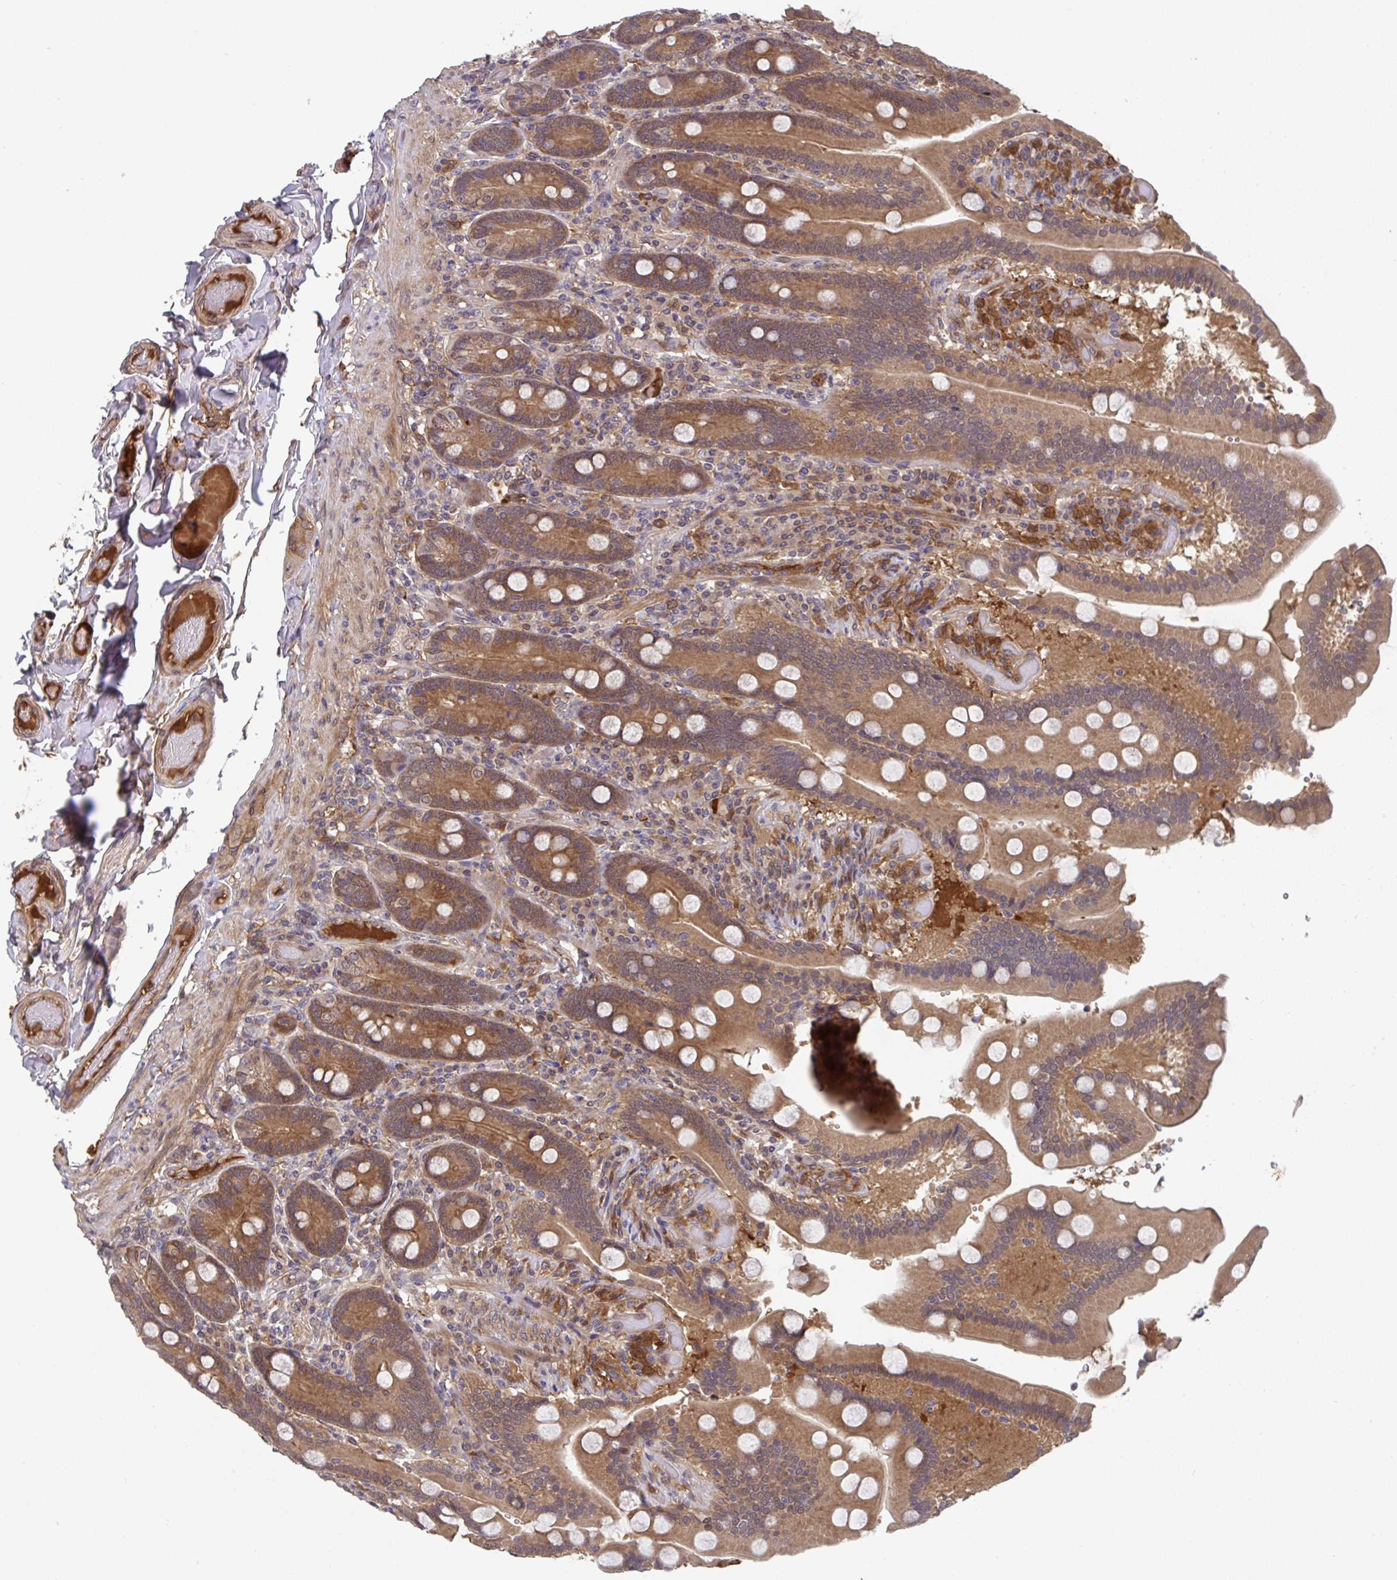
{"staining": {"intensity": "moderate", "quantity": ">75%", "location": "cytoplasmic/membranous"}, "tissue": "duodenum", "cell_type": "Glandular cells", "image_type": "normal", "snomed": [{"axis": "morphology", "description": "Normal tissue, NOS"}, {"axis": "topography", "description": "Duodenum"}], "caption": "Glandular cells demonstrate medium levels of moderate cytoplasmic/membranous staining in approximately >75% of cells in unremarkable duodenum. Using DAB (brown) and hematoxylin (blue) stains, captured at high magnification using brightfield microscopy.", "gene": "TIGAR", "patient": {"sex": "female", "age": 62}}